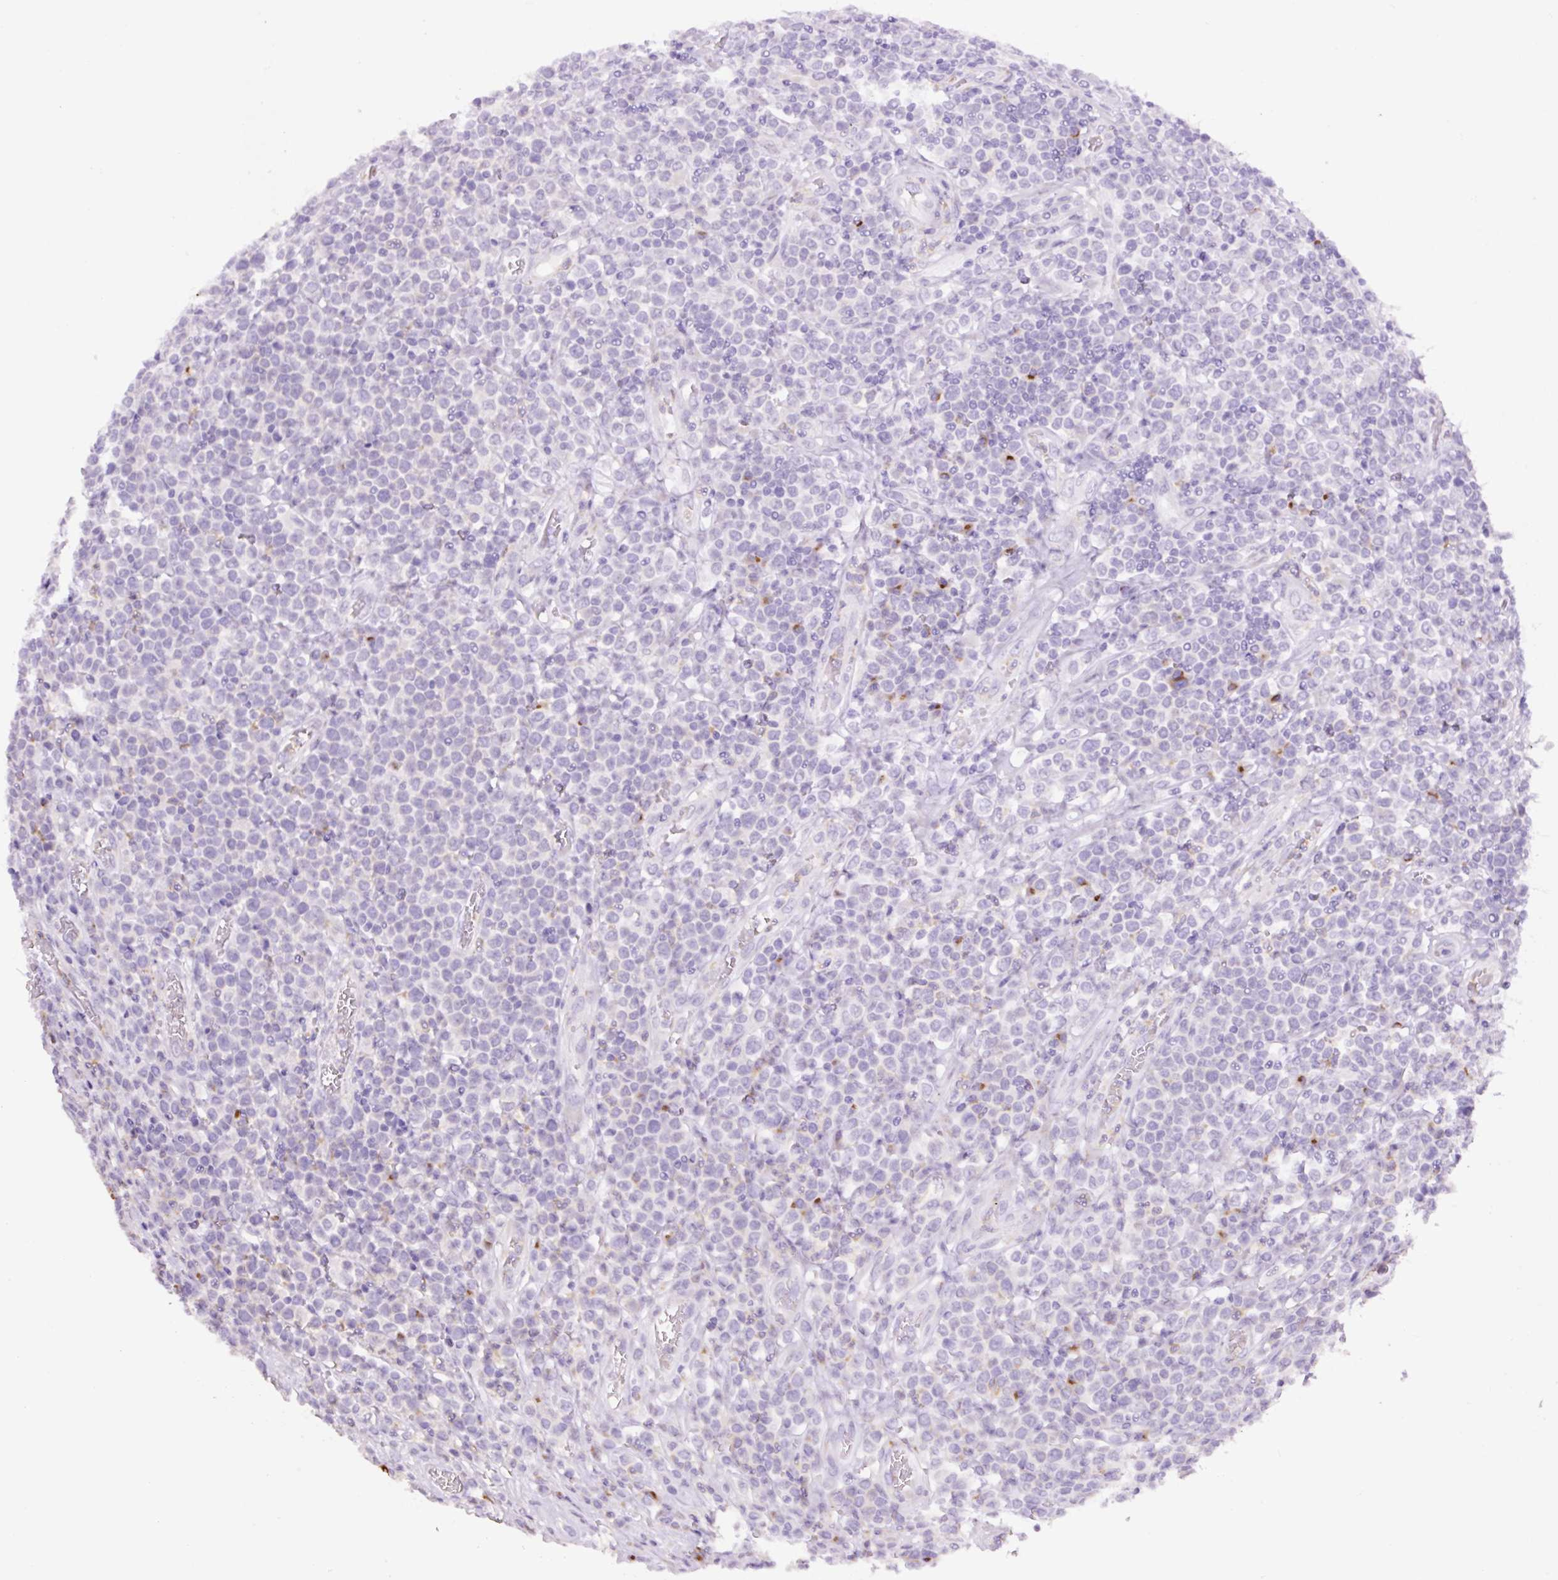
{"staining": {"intensity": "negative", "quantity": "none", "location": "none"}, "tissue": "lymphoma", "cell_type": "Tumor cells", "image_type": "cancer", "snomed": [{"axis": "morphology", "description": "Malignant lymphoma, non-Hodgkin's type, High grade"}, {"axis": "topography", "description": "Soft tissue"}], "caption": "A high-resolution micrograph shows immunohistochemistry staining of lymphoma, which displays no significant positivity in tumor cells.", "gene": "MFSD3", "patient": {"sex": "female", "age": 56}}